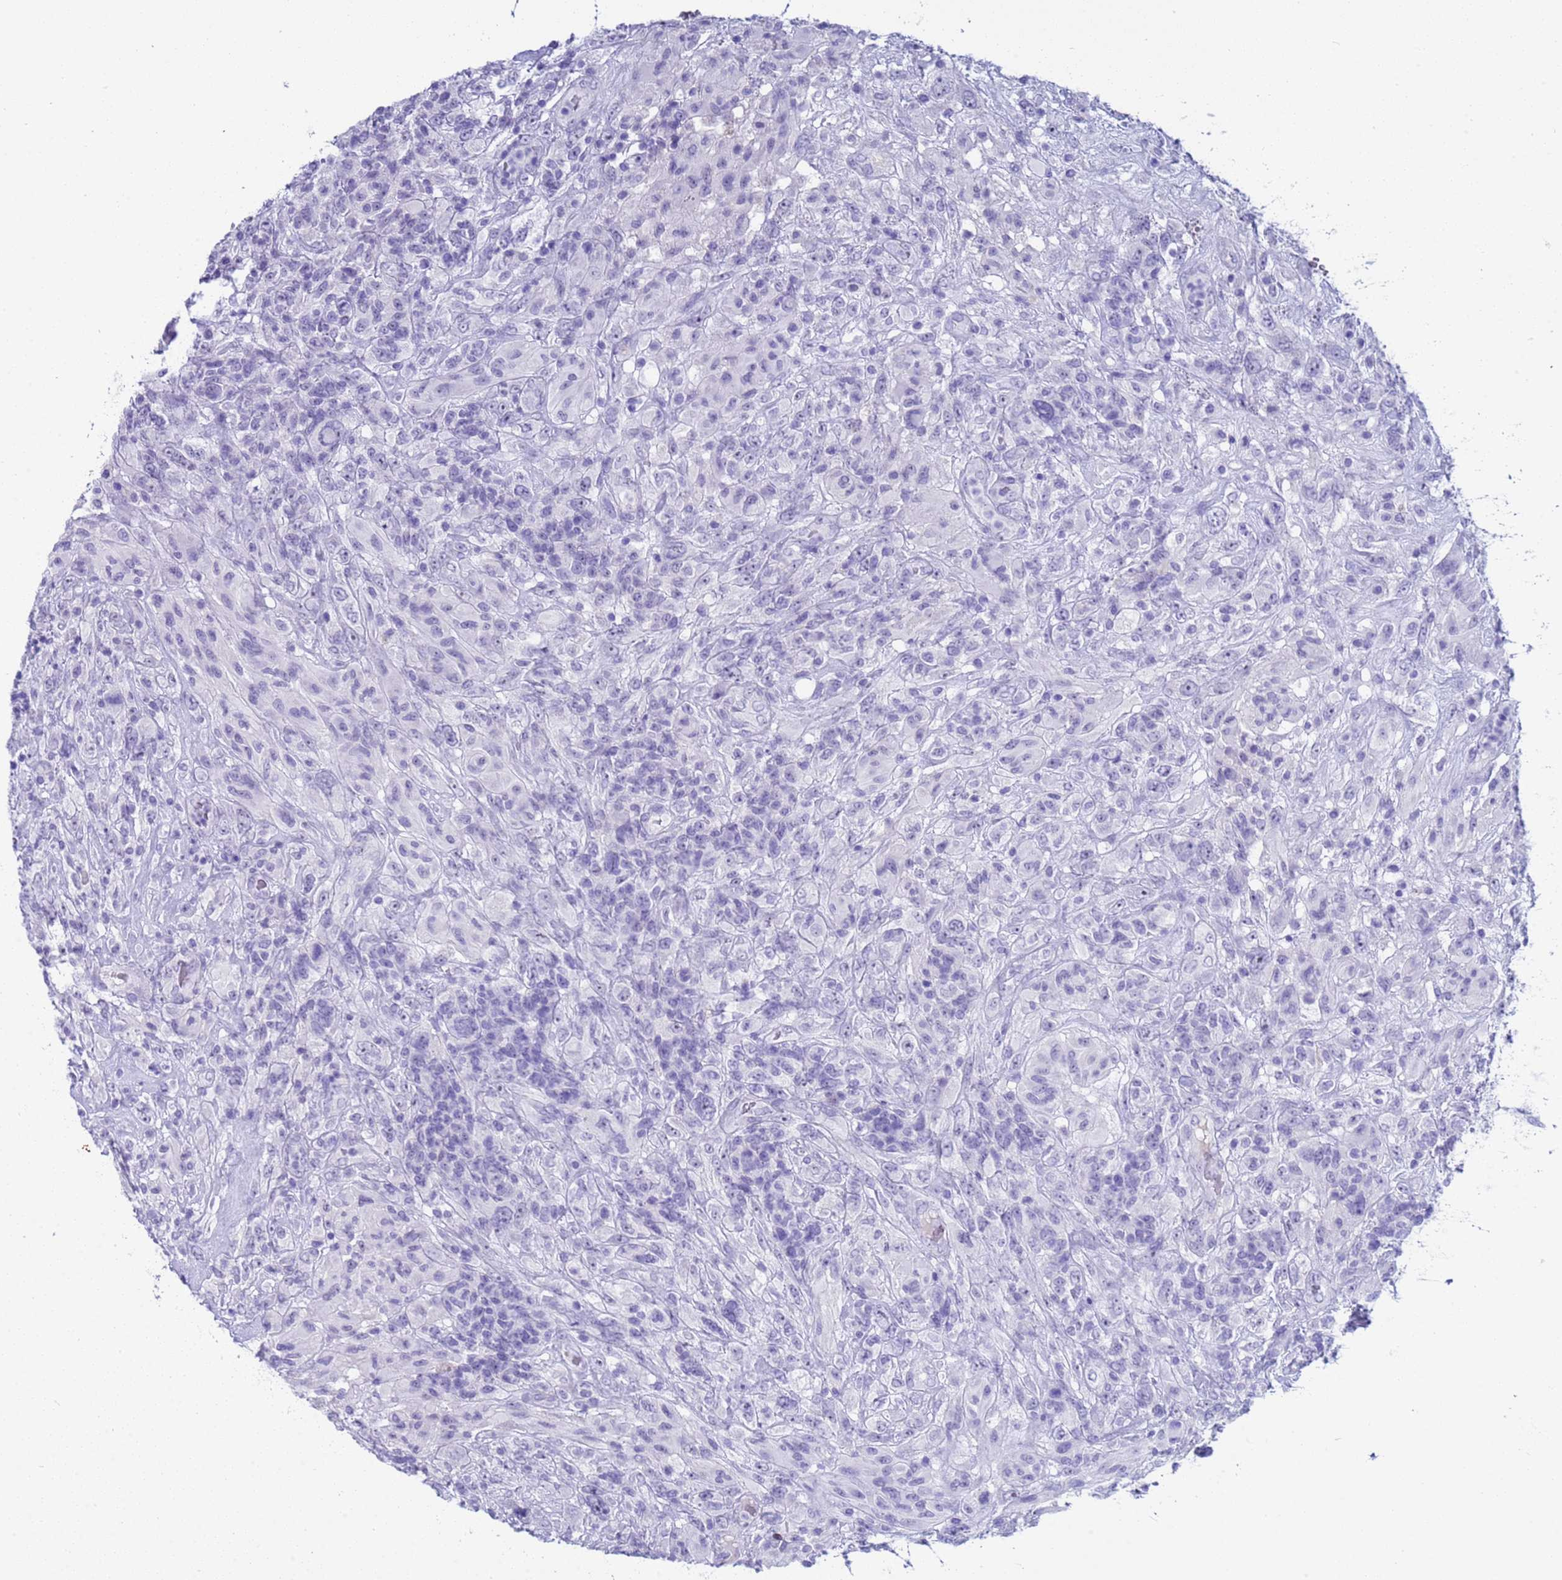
{"staining": {"intensity": "negative", "quantity": "none", "location": "none"}, "tissue": "glioma", "cell_type": "Tumor cells", "image_type": "cancer", "snomed": [{"axis": "morphology", "description": "Glioma, malignant, High grade"}, {"axis": "topography", "description": "Brain"}], "caption": "Malignant glioma (high-grade) was stained to show a protein in brown. There is no significant expression in tumor cells. The staining is performed using DAB brown chromogen with nuclei counter-stained in using hematoxylin.", "gene": "CKM", "patient": {"sex": "male", "age": 61}}